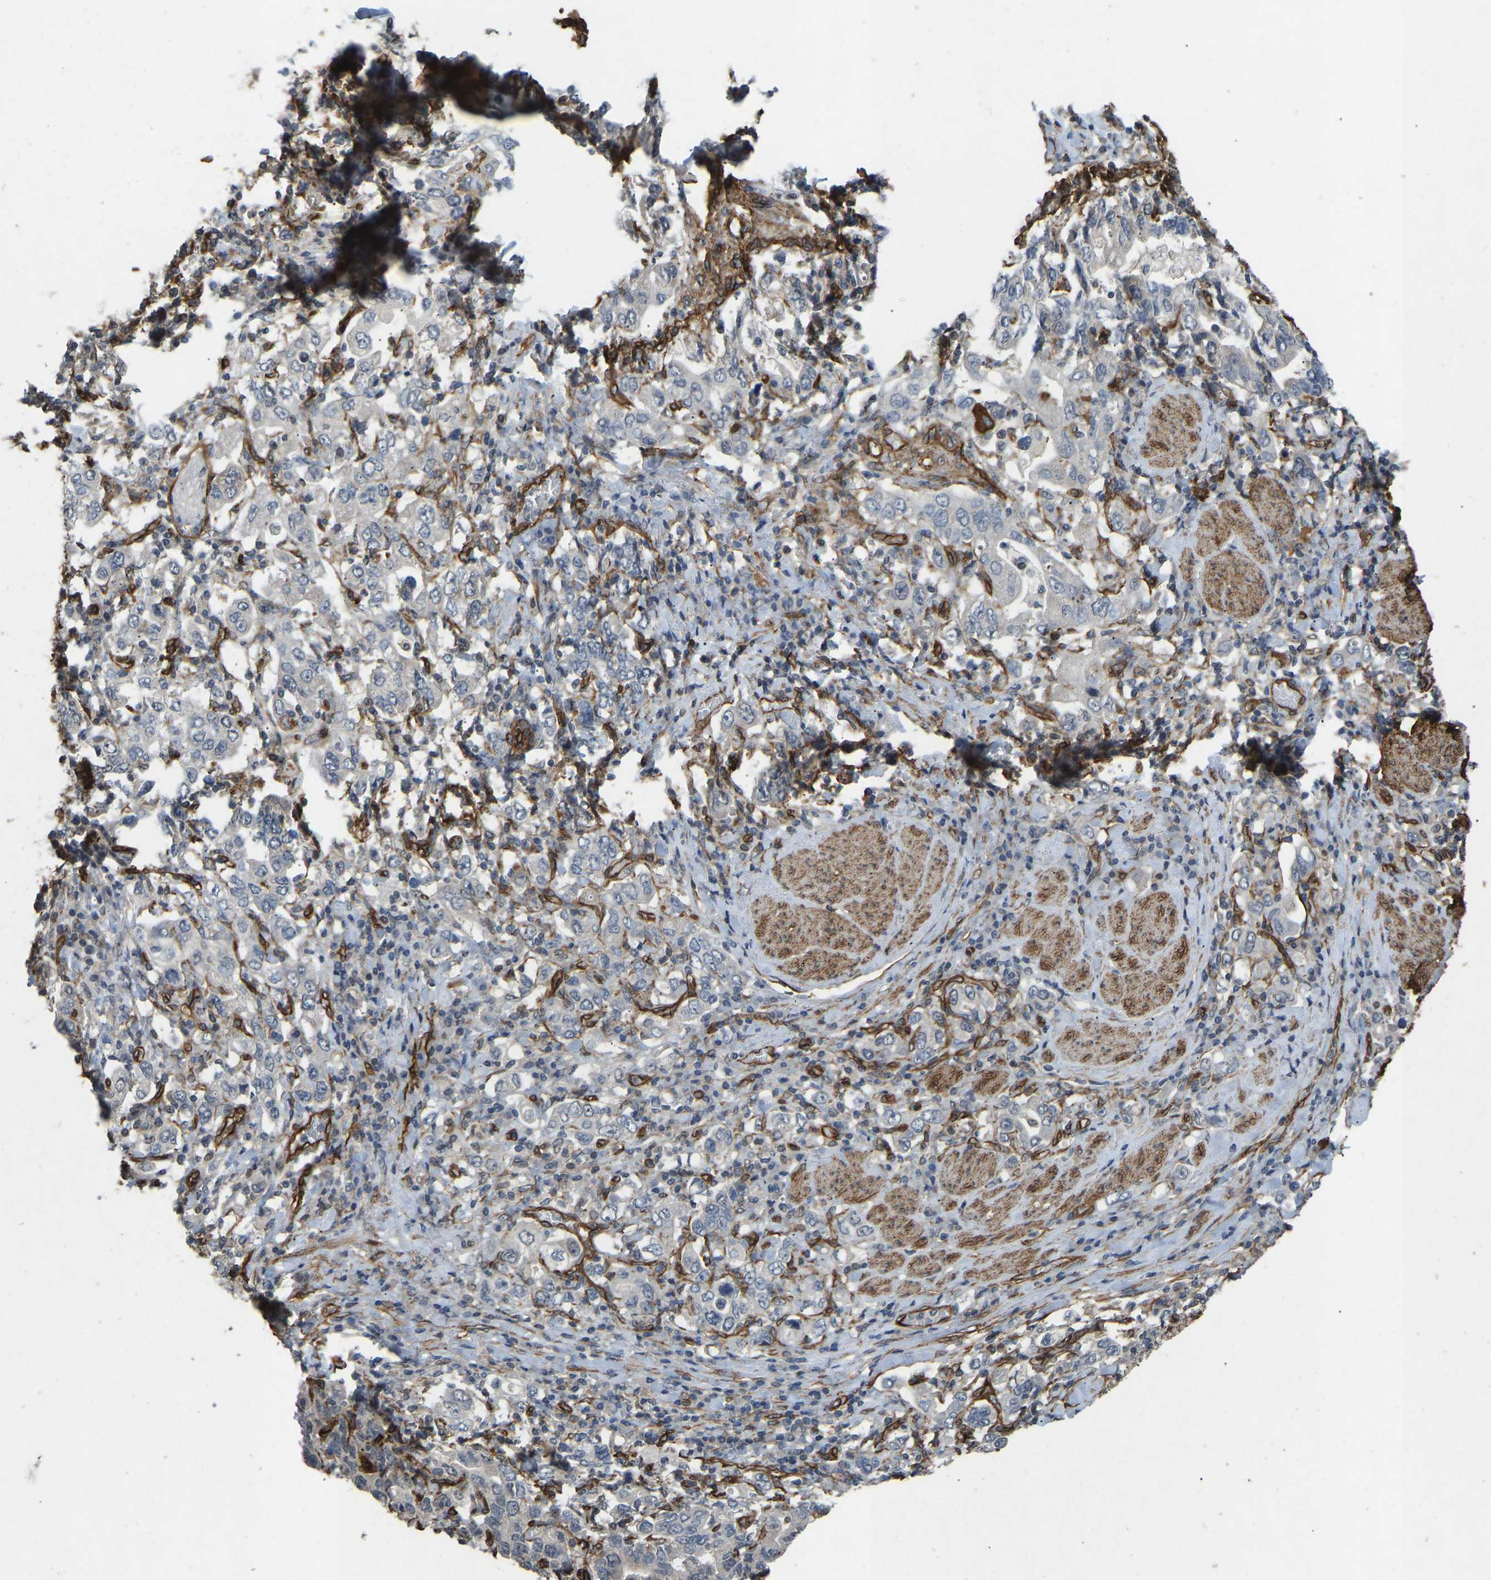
{"staining": {"intensity": "negative", "quantity": "none", "location": "none"}, "tissue": "stomach cancer", "cell_type": "Tumor cells", "image_type": "cancer", "snomed": [{"axis": "morphology", "description": "Adenocarcinoma, NOS"}, {"axis": "topography", "description": "Stomach, upper"}], "caption": "Tumor cells are negative for brown protein staining in stomach adenocarcinoma.", "gene": "NMB", "patient": {"sex": "male", "age": 62}}